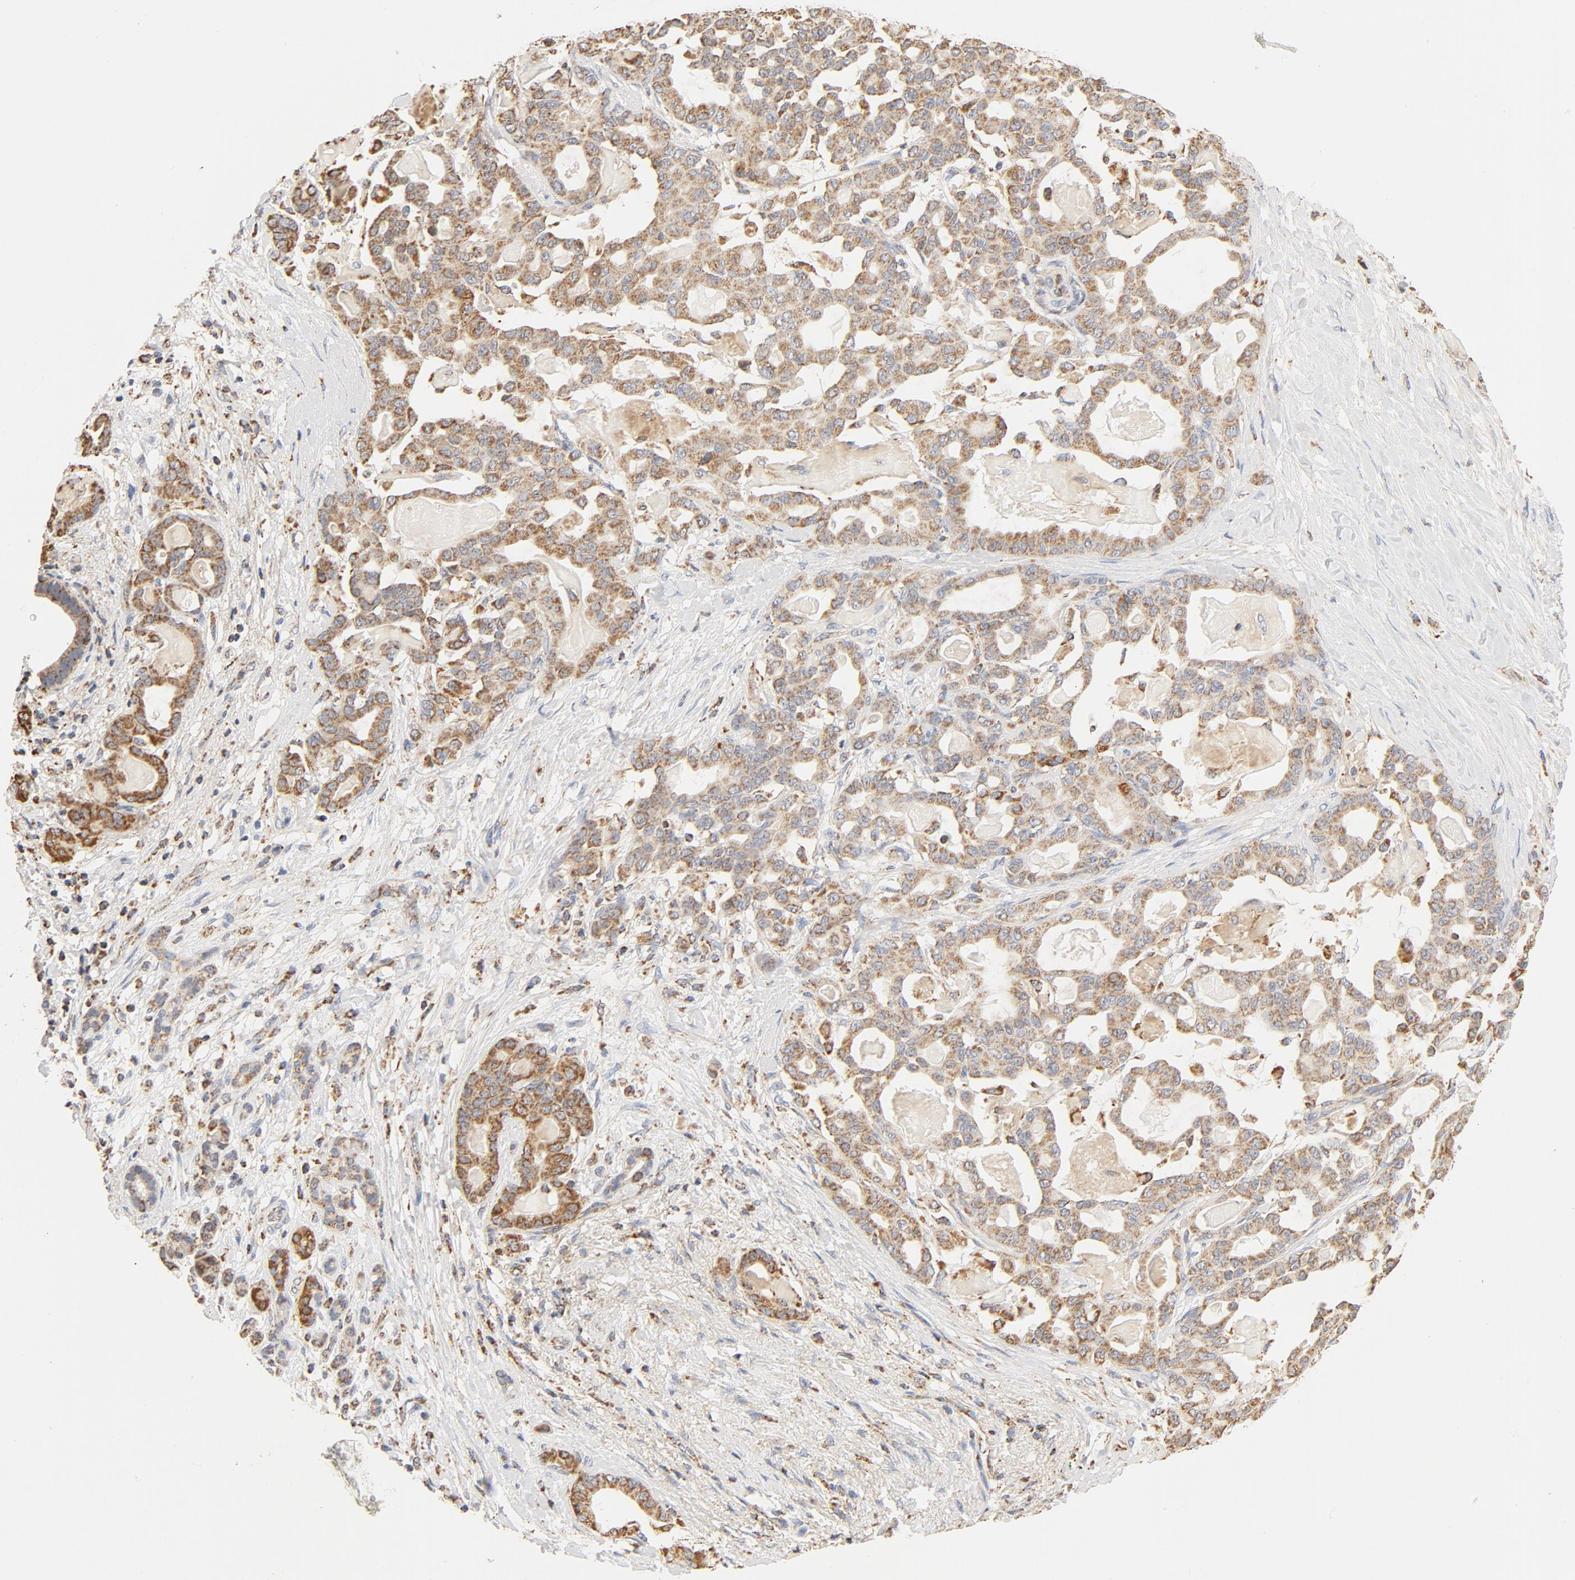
{"staining": {"intensity": "moderate", "quantity": ">75%", "location": "nuclear"}, "tissue": "pancreatic cancer", "cell_type": "Tumor cells", "image_type": "cancer", "snomed": [{"axis": "morphology", "description": "Adenocarcinoma, NOS"}, {"axis": "topography", "description": "Pancreas"}], "caption": "The image exhibits staining of pancreatic cancer (adenocarcinoma), revealing moderate nuclear protein positivity (brown color) within tumor cells.", "gene": "COX4I1", "patient": {"sex": "male", "age": 63}}